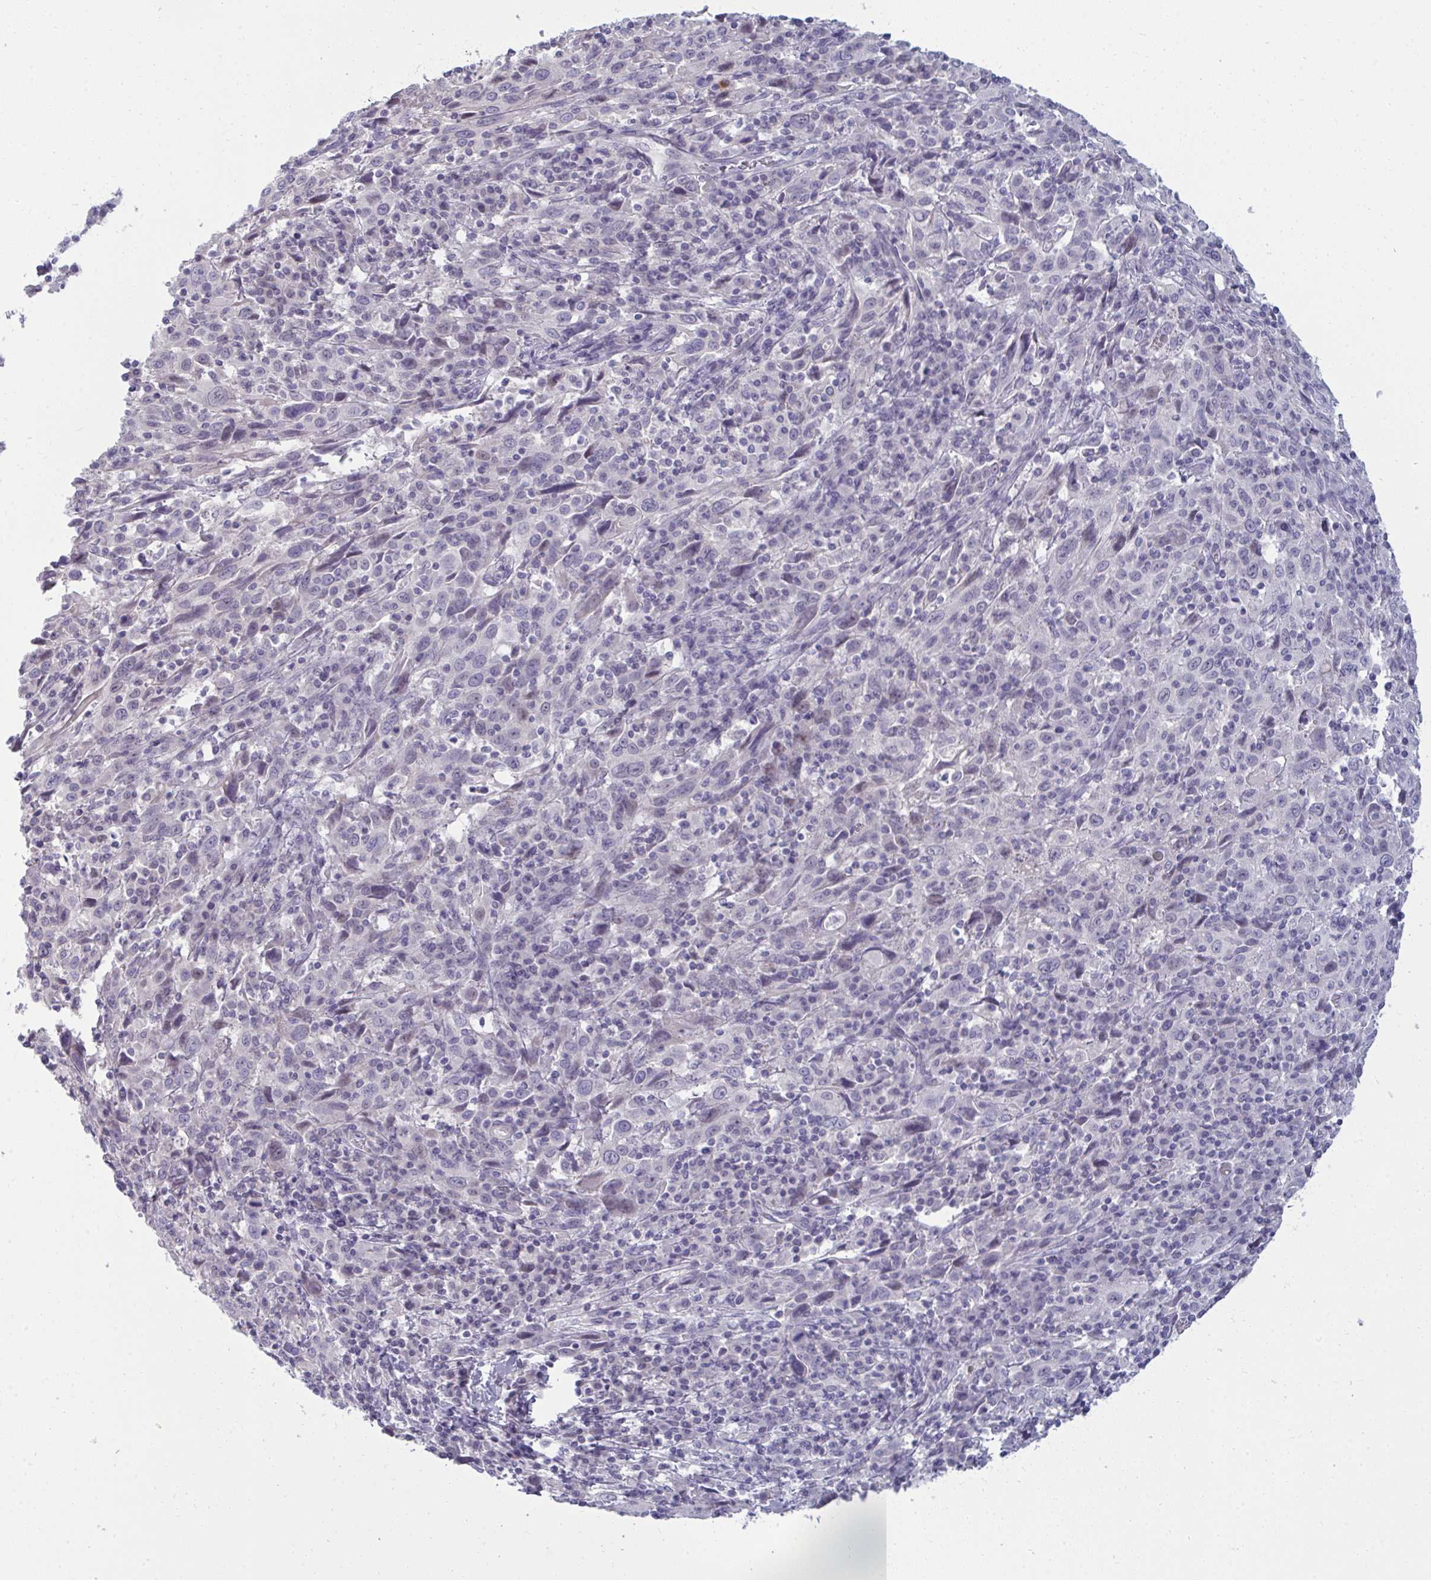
{"staining": {"intensity": "negative", "quantity": "none", "location": "none"}, "tissue": "cervical cancer", "cell_type": "Tumor cells", "image_type": "cancer", "snomed": [{"axis": "morphology", "description": "Squamous cell carcinoma, NOS"}, {"axis": "topography", "description": "Cervix"}], "caption": "Immunohistochemical staining of human squamous cell carcinoma (cervical) displays no significant staining in tumor cells. (Brightfield microscopy of DAB immunohistochemistry at high magnification).", "gene": "RNASEH1", "patient": {"sex": "female", "age": 46}}